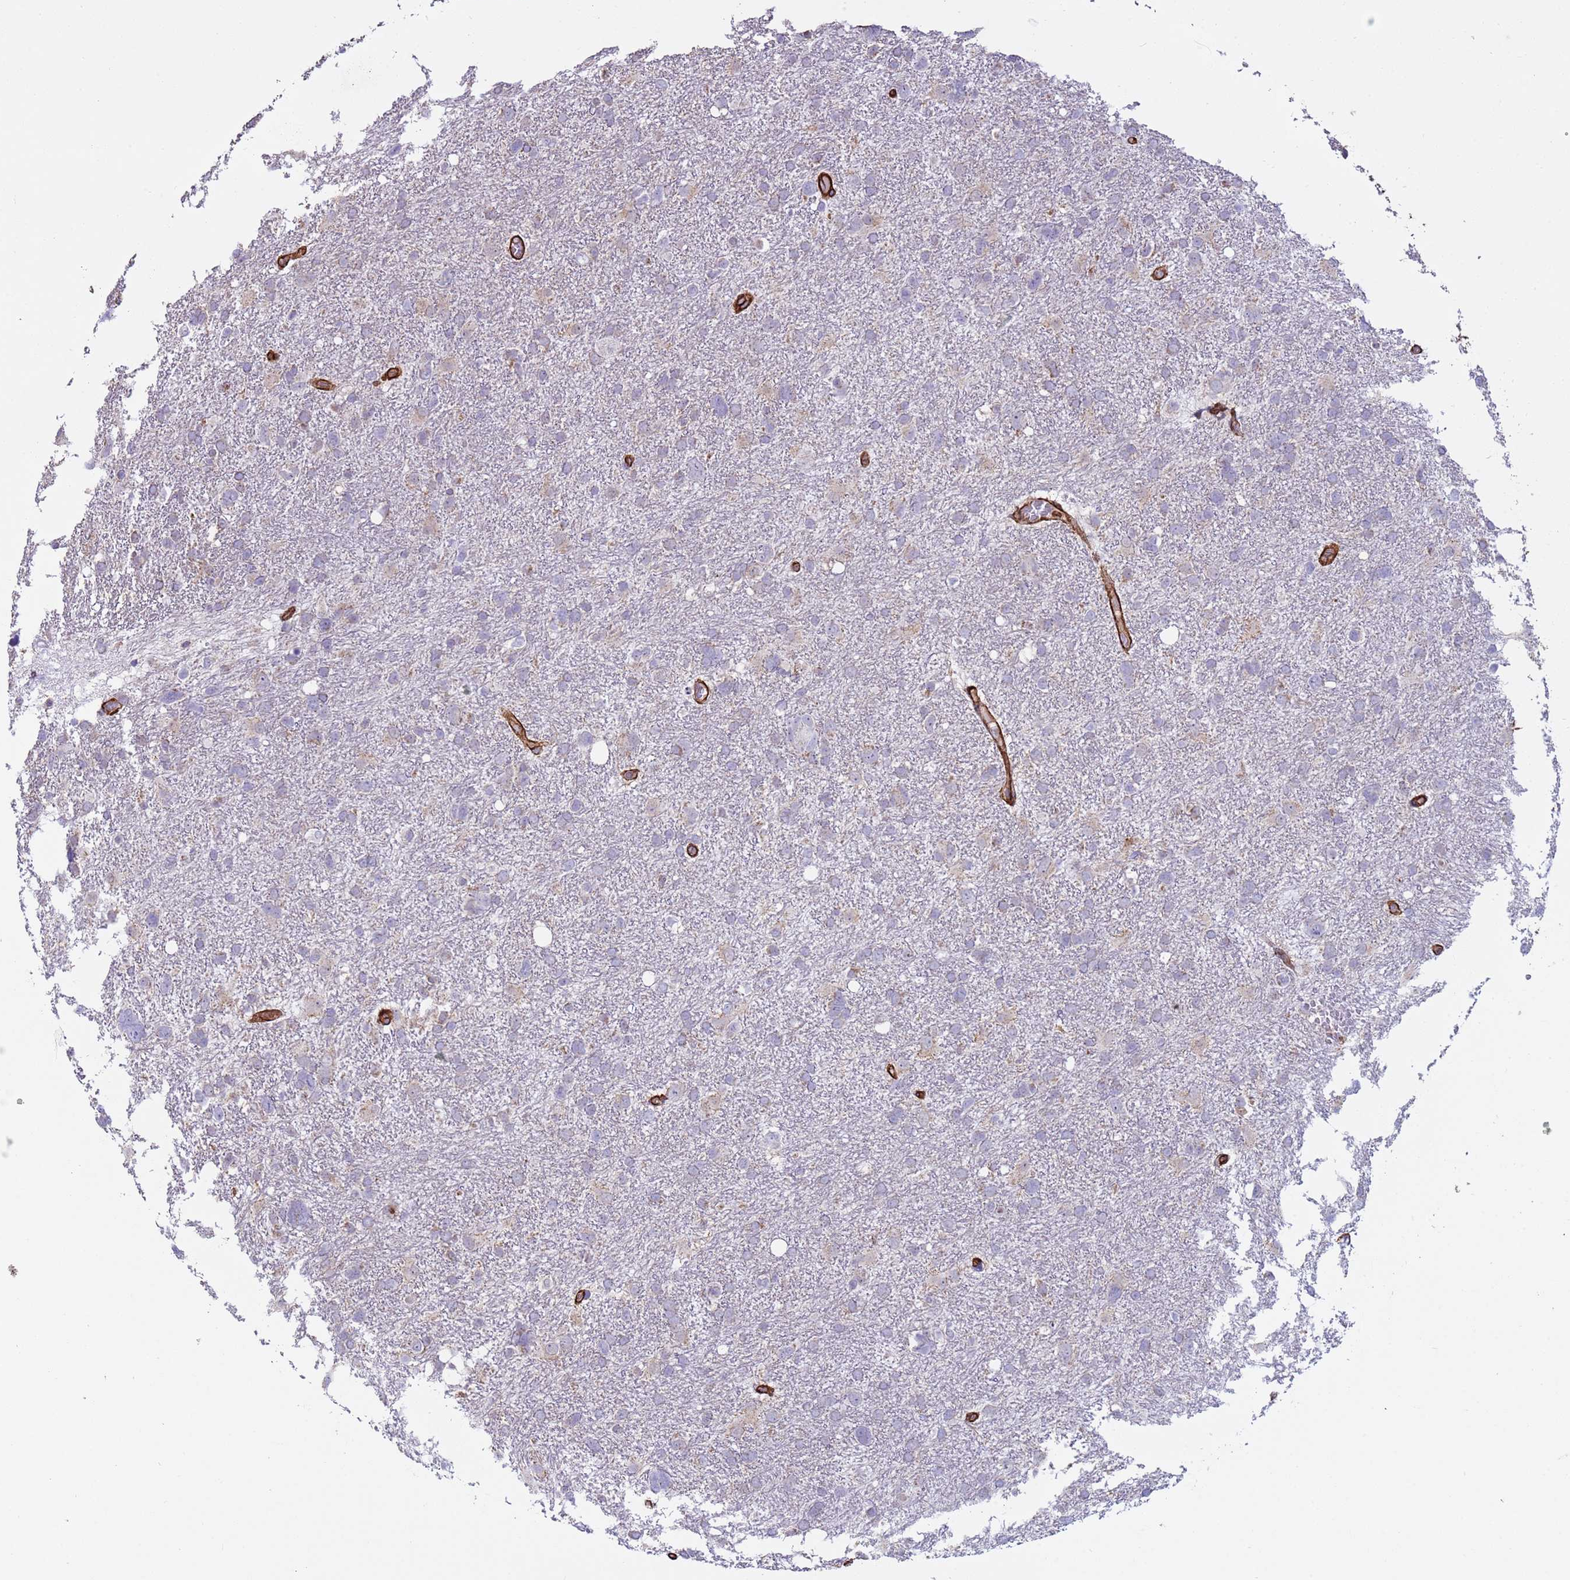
{"staining": {"intensity": "negative", "quantity": "none", "location": "none"}, "tissue": "glioma", "cell_type": "Tumor cells", "image_type": "cancer", "snomed": [{"axis": "morphology", "description": "Glioma, malignant, High grade"}, {"axis": "topography", "description": "Brain"}], "caption": "Immunohistochemistry (IHC) histopathology image of neoplastic tissue: high-grade glioma (malignant) stained with DAB exhibits no significant protein positivity in tumor cells. (DAB immunohistochemistry with hematoxylin counter stain).", "gene": "GASK1A", "patient": {"sex": "male", "age": 61}}